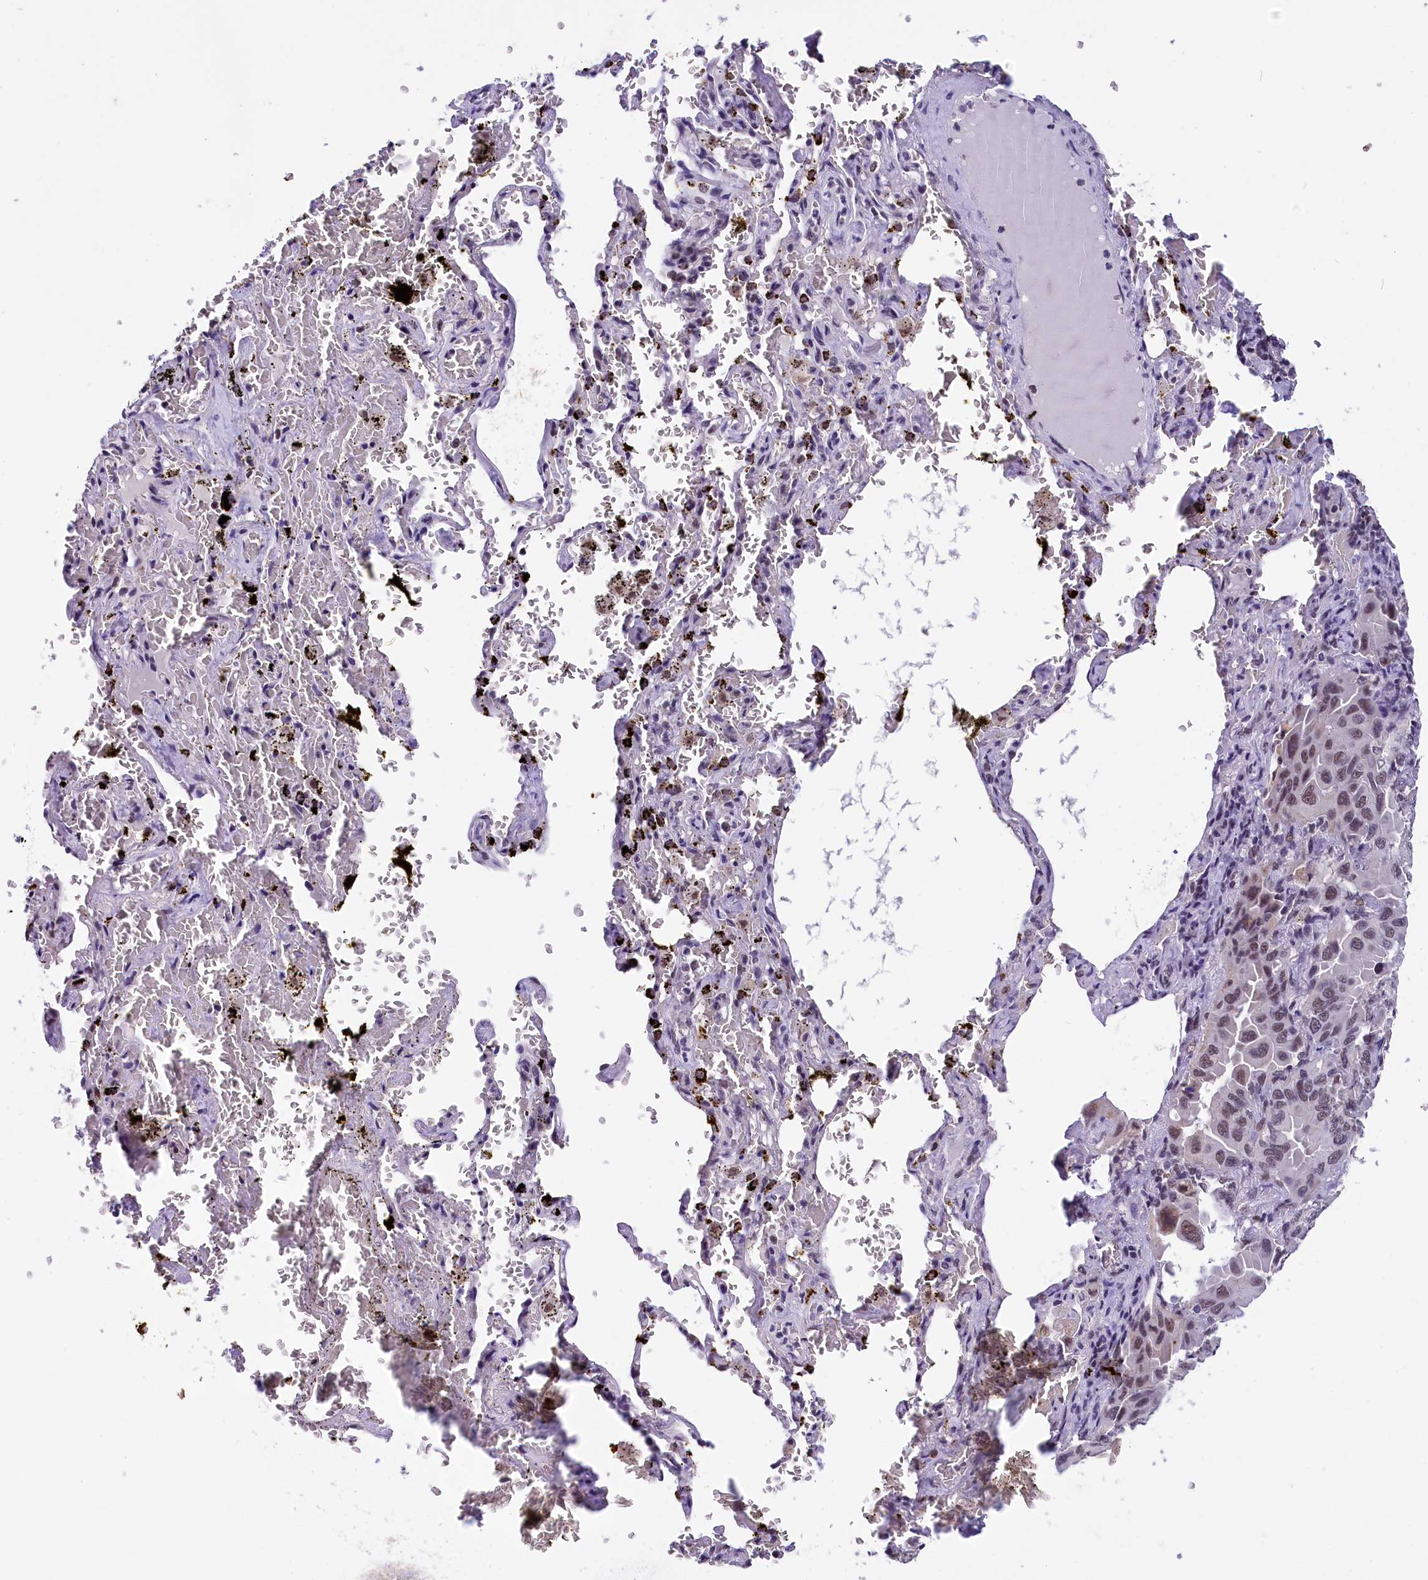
{"staining": {"intensity": "moderate", "quantity": "25%-75%", "location": "nuclear"}, "tissue": "lung cancer", "cell_type": "Tumor cells", "image_type": "cancer", "snomed": [{"axis": "morphology", "description": "Adenocarcinoma, NOS"}, {"axis": "topography", "description": "Lung"}], "caption": "There is medium levels of moderate nuclear expression in tumor cells of lung adenocarcinoma, as demonstrated by immunohistochemical staining (brown color).", "gene": "ZC3H4", "patient": {"sex": "male", "age": 64}}